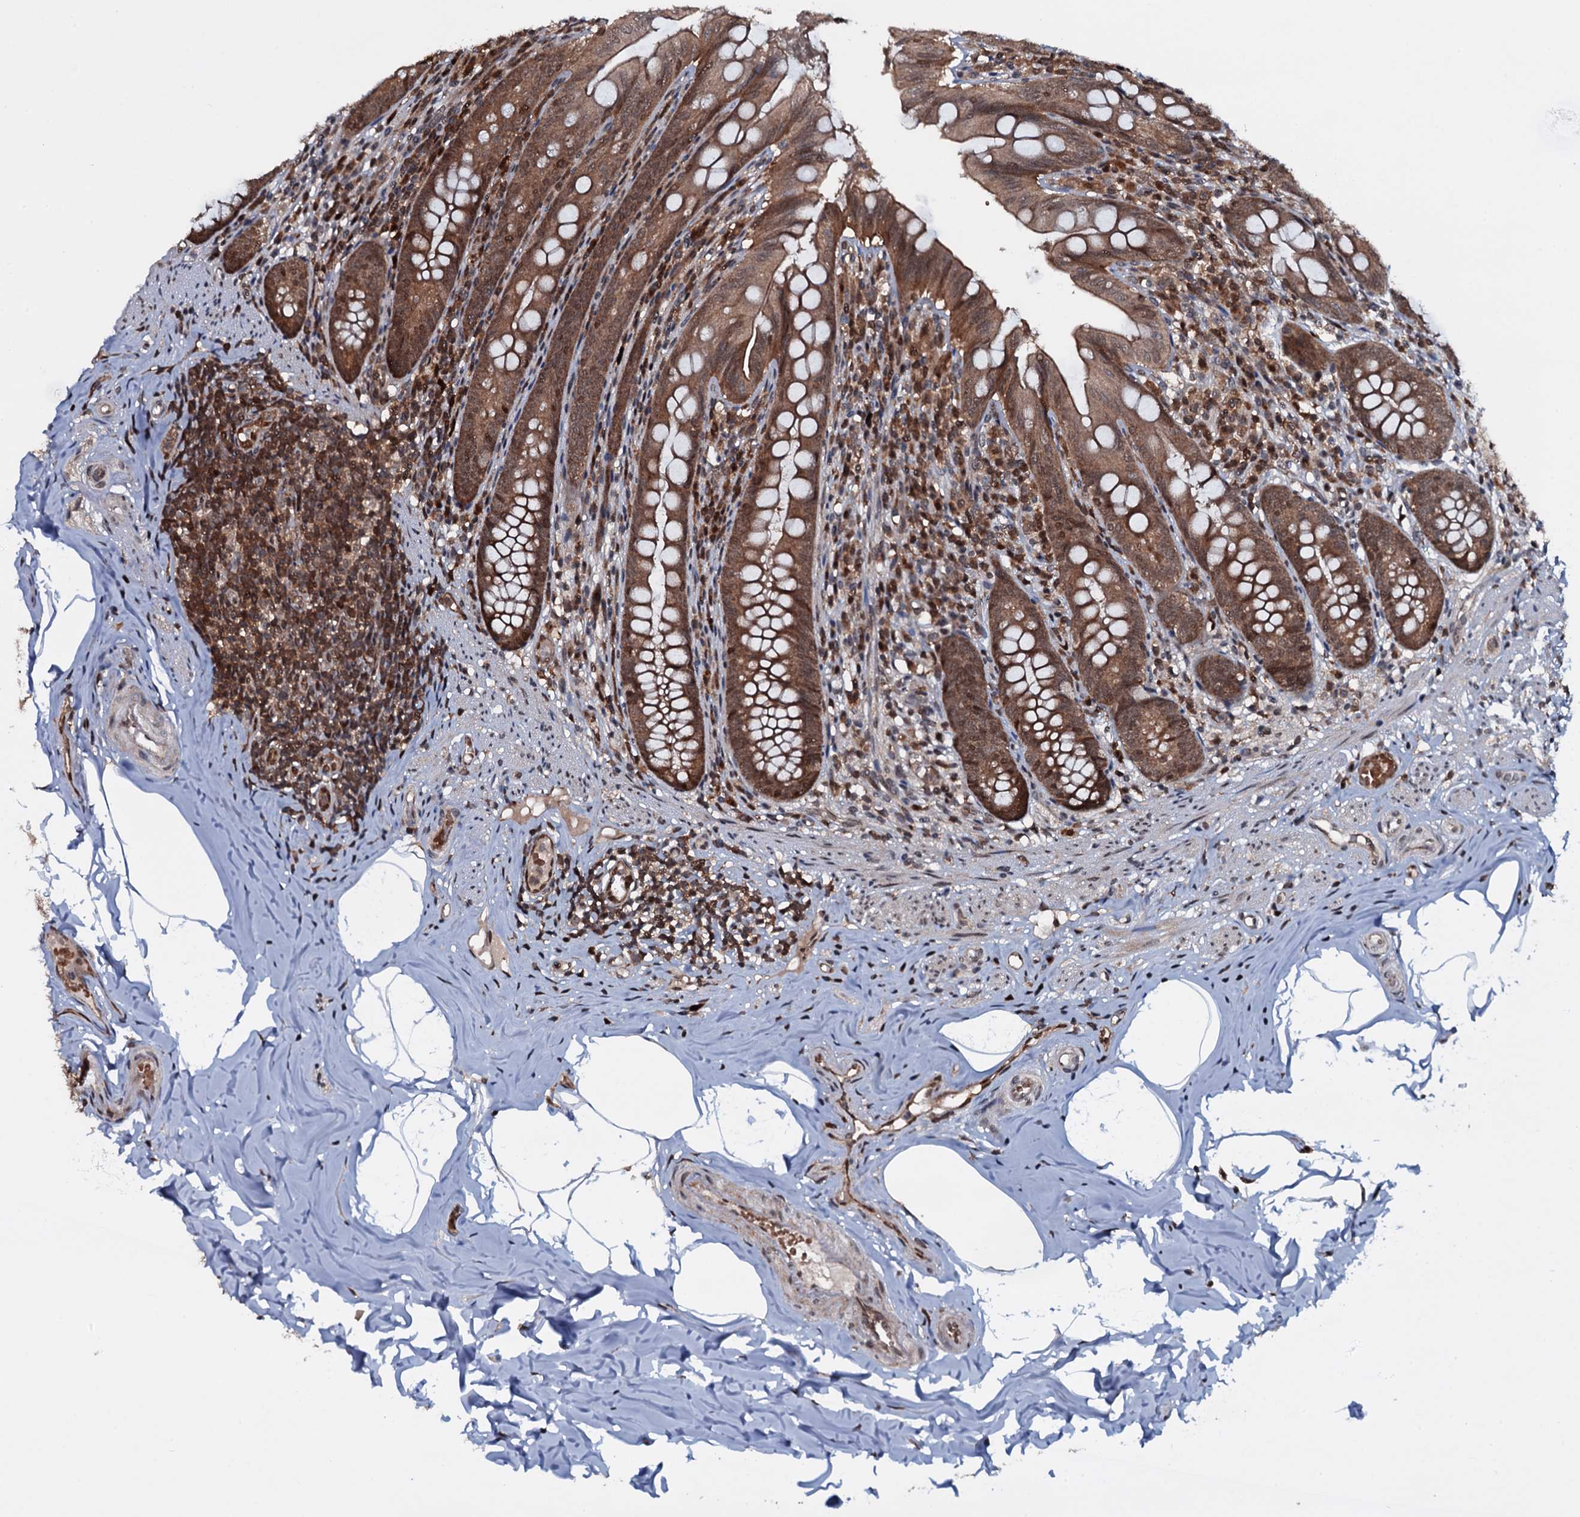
{"staining": {"intensity": "moderate", "quantity": ">75%", "location": "cytoplasmic/membranous,nuclear"}, "tissue": "appendix", "cell_type": "Glandular cells", "image_type": "normal", "snomed": [{"axis": "morphology", "description": "Normal tissue, NOS"}, {"axis": "topography", "description": "Appendix"}], "caption": "IHC of benign appendix shows medium levels of moderate cytoplasmic/membranous,nuclear positivity in about >75% of glandular cells. (DAB IHC with brightfield microscopy, high magnification).", "gene": "HDDC3", "patient": {"sex": "male", "age": 55}}